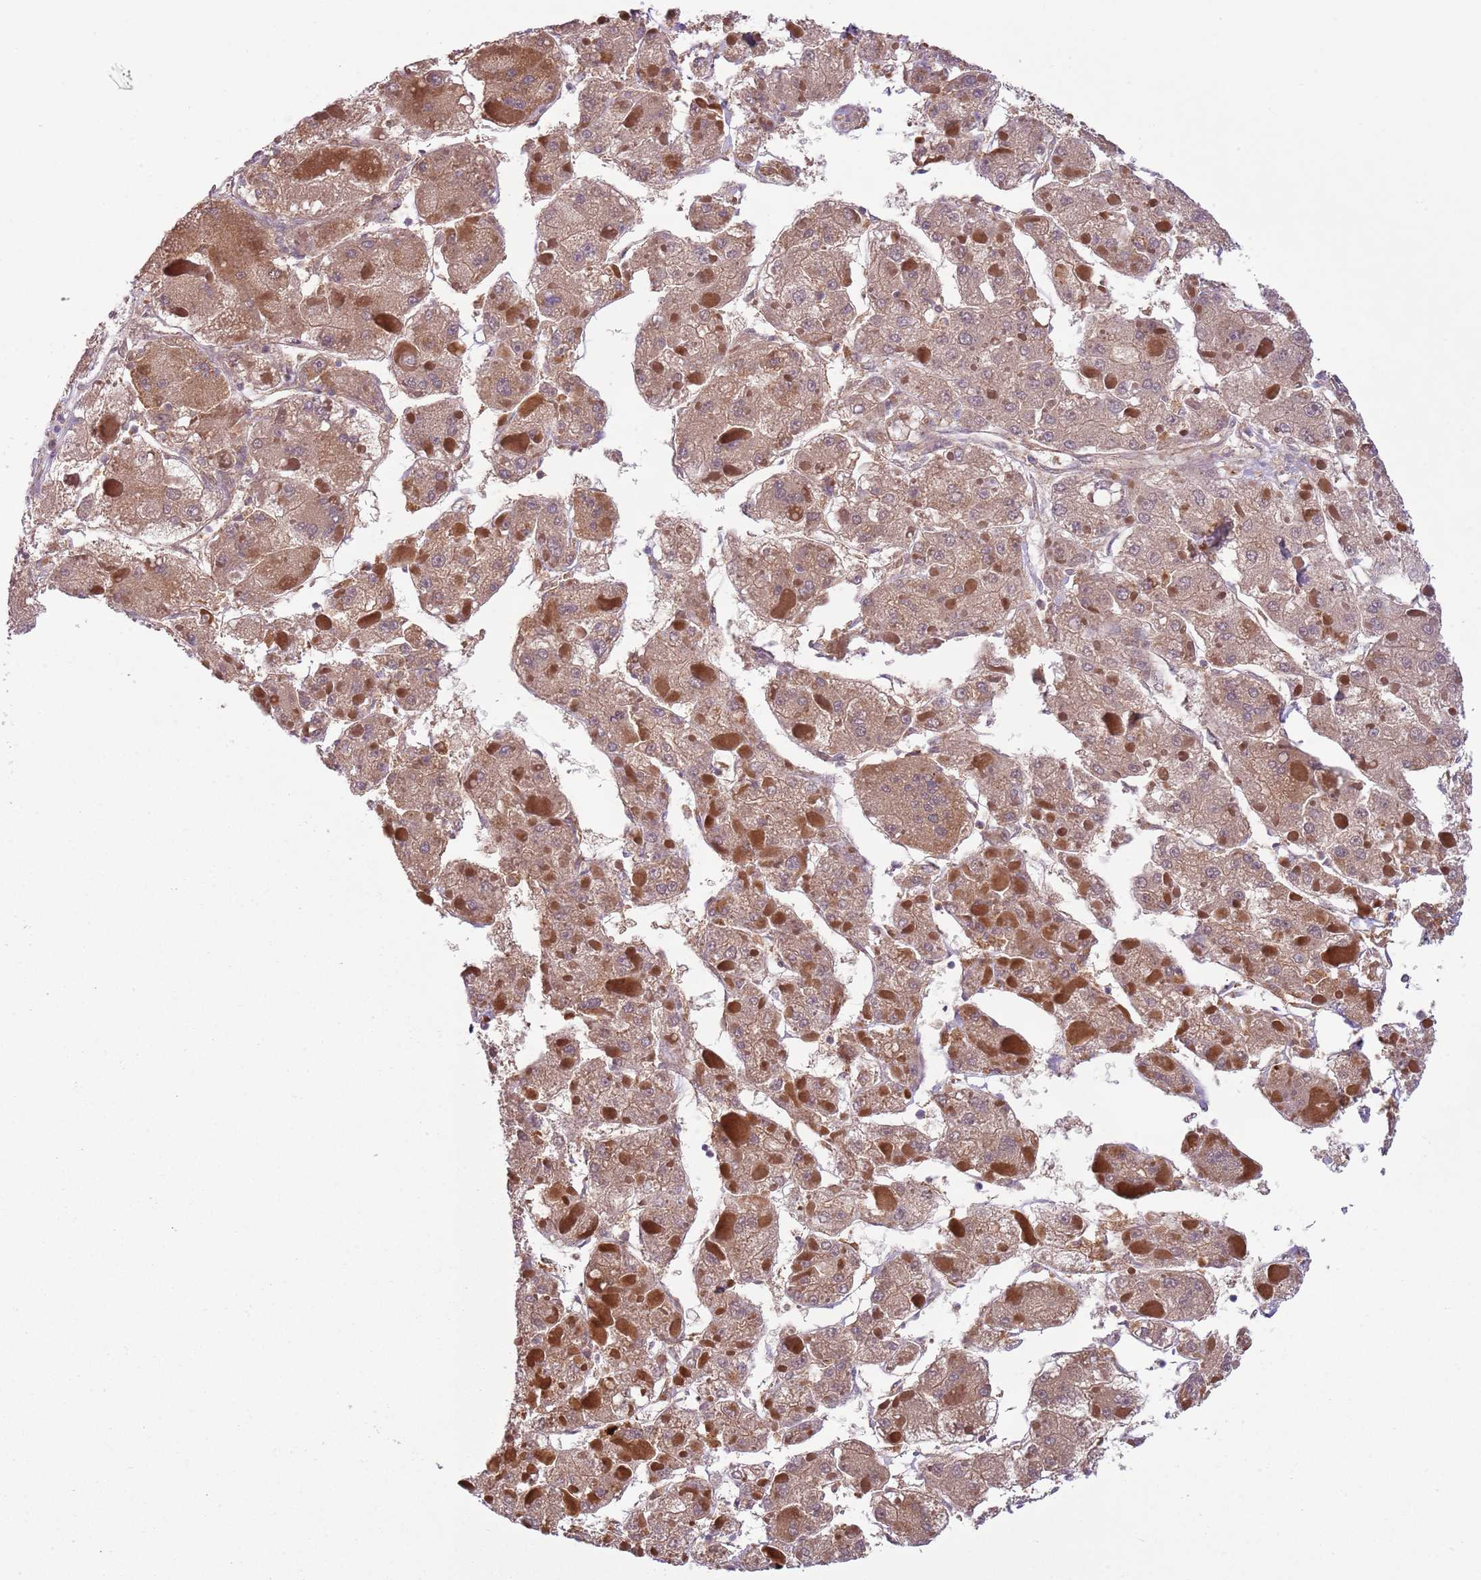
{"staining": {"intensity": "weak", "quantity": ">75%", "location": "cytoplasmic/membranous"}, "tissue": "liver cancer", "cell_type": "Tumor cells", "image_type": "cancer", "snomed": [{"axis": "morphology", "description": "Carcinoma, Hepatocellular, NOS"}, {"axis": "topography", "description": "Liver"}], "caption": "IHC of human liver cancer (hepatocellular carcinoma) shows low levels of weak cytoplasmic/membranous staining in approximately >75% of tumor cells. The protein is stained brown, and the nuclei are stained in blue (DAB IHC with brightfield microscopy, high magnification).", "gene": "TM2D1", "patient": {"sex": "female", "age": 73}}